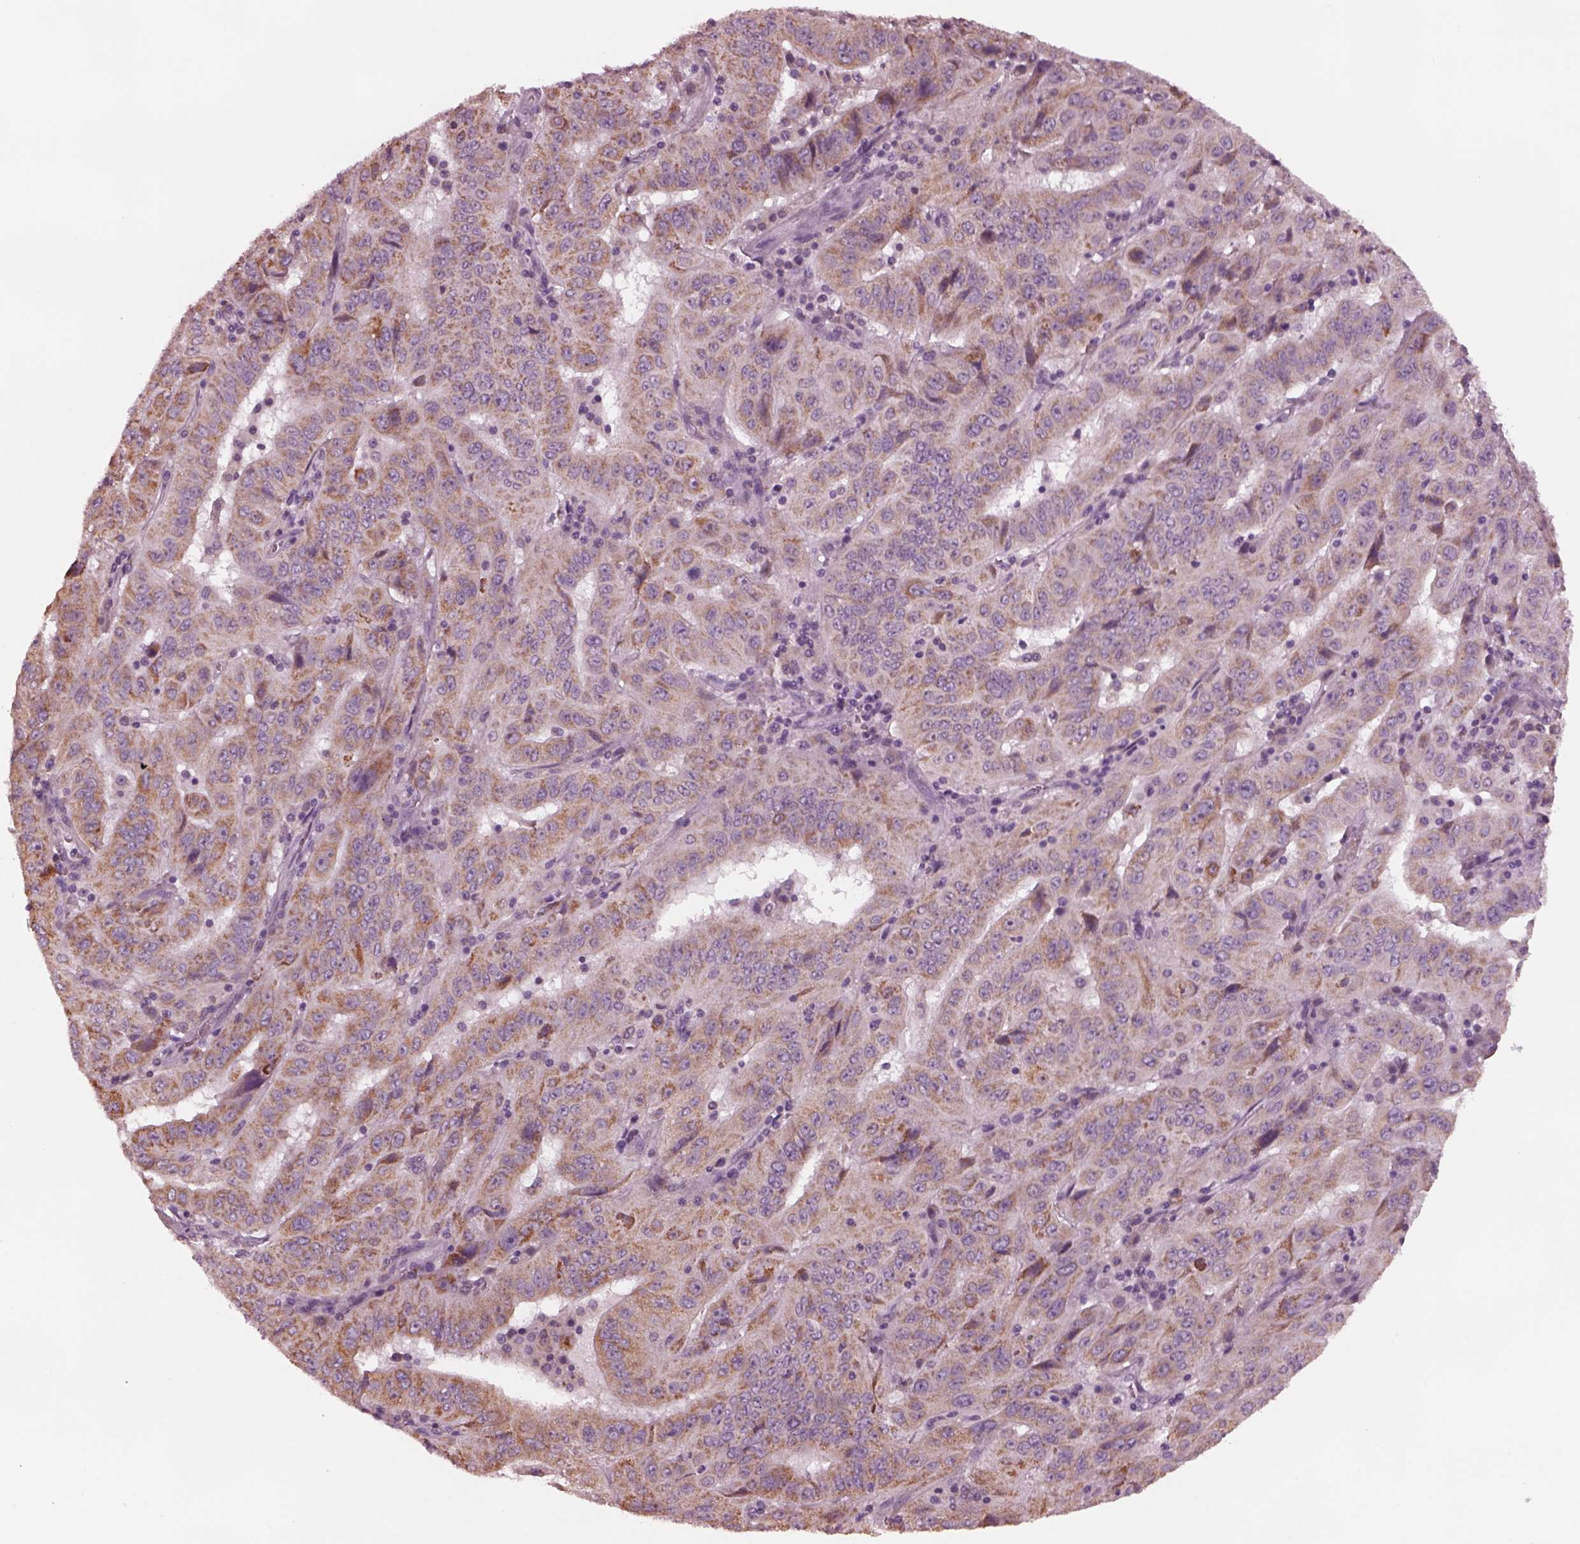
{"staining": {"intensity": "moderate", "quantity": ">75%", "location": "cytoplasmic/membranous"}, "tissue": "pancreatic cancer", "cell_type": "Tumor cells", "image_type": "cancer", "snomed": [{"axis": "morphology", "description": "Adenocarcinoma, NOS"}, {"axis": "topography", "description": "Pancreas"}], "caption": "This histopathology image reveals immunohistochemistry (IHC) staining of adenocarcinoma (pancreatic), with medium moderate cytoplasmic/membranous positivity in about >75% of tumor cells.", "gene": "CELSR3", "patient": {"sex": "male", "age": 63}}